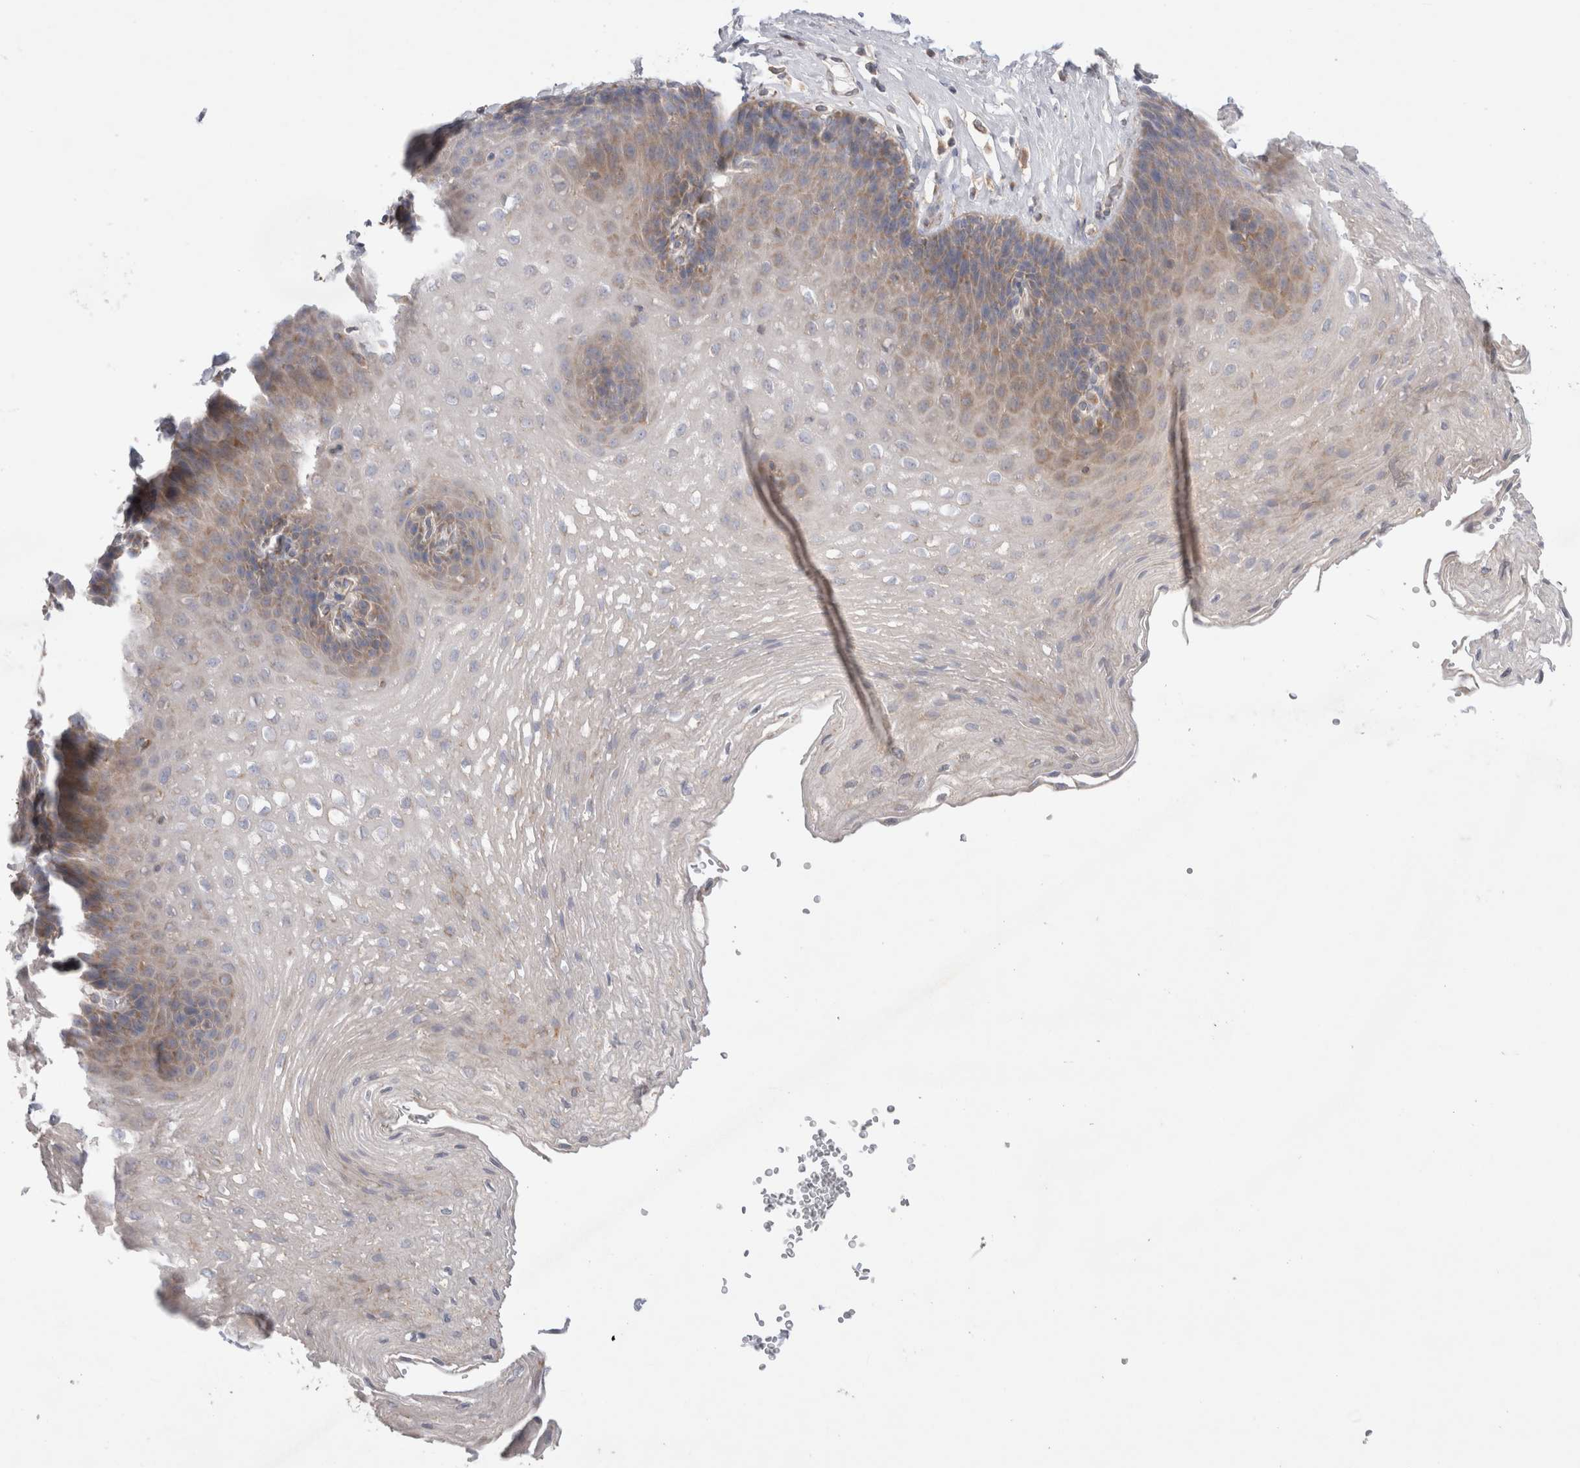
{"staining": {"intensity": "weak", "quantity": "25%-75%", "location": "cytoplasmic/membranous"}, "tissue": "esophagus", "cell_type": "Squamous epithelial cells", "image_type": "normal", "snomed": [{"axis": "morphology", "description": "Normal tissue, NOS"}, {"axis": "topography", "description": "Esophagus"}], "caption": "Squamous epithelial cells show weak cytoplasmic/membranous staining in approximately 25%-75% of cells in benign esophagus.", "gene": "TBC1D16", "patient": {"sex": "female", "age": 66}}